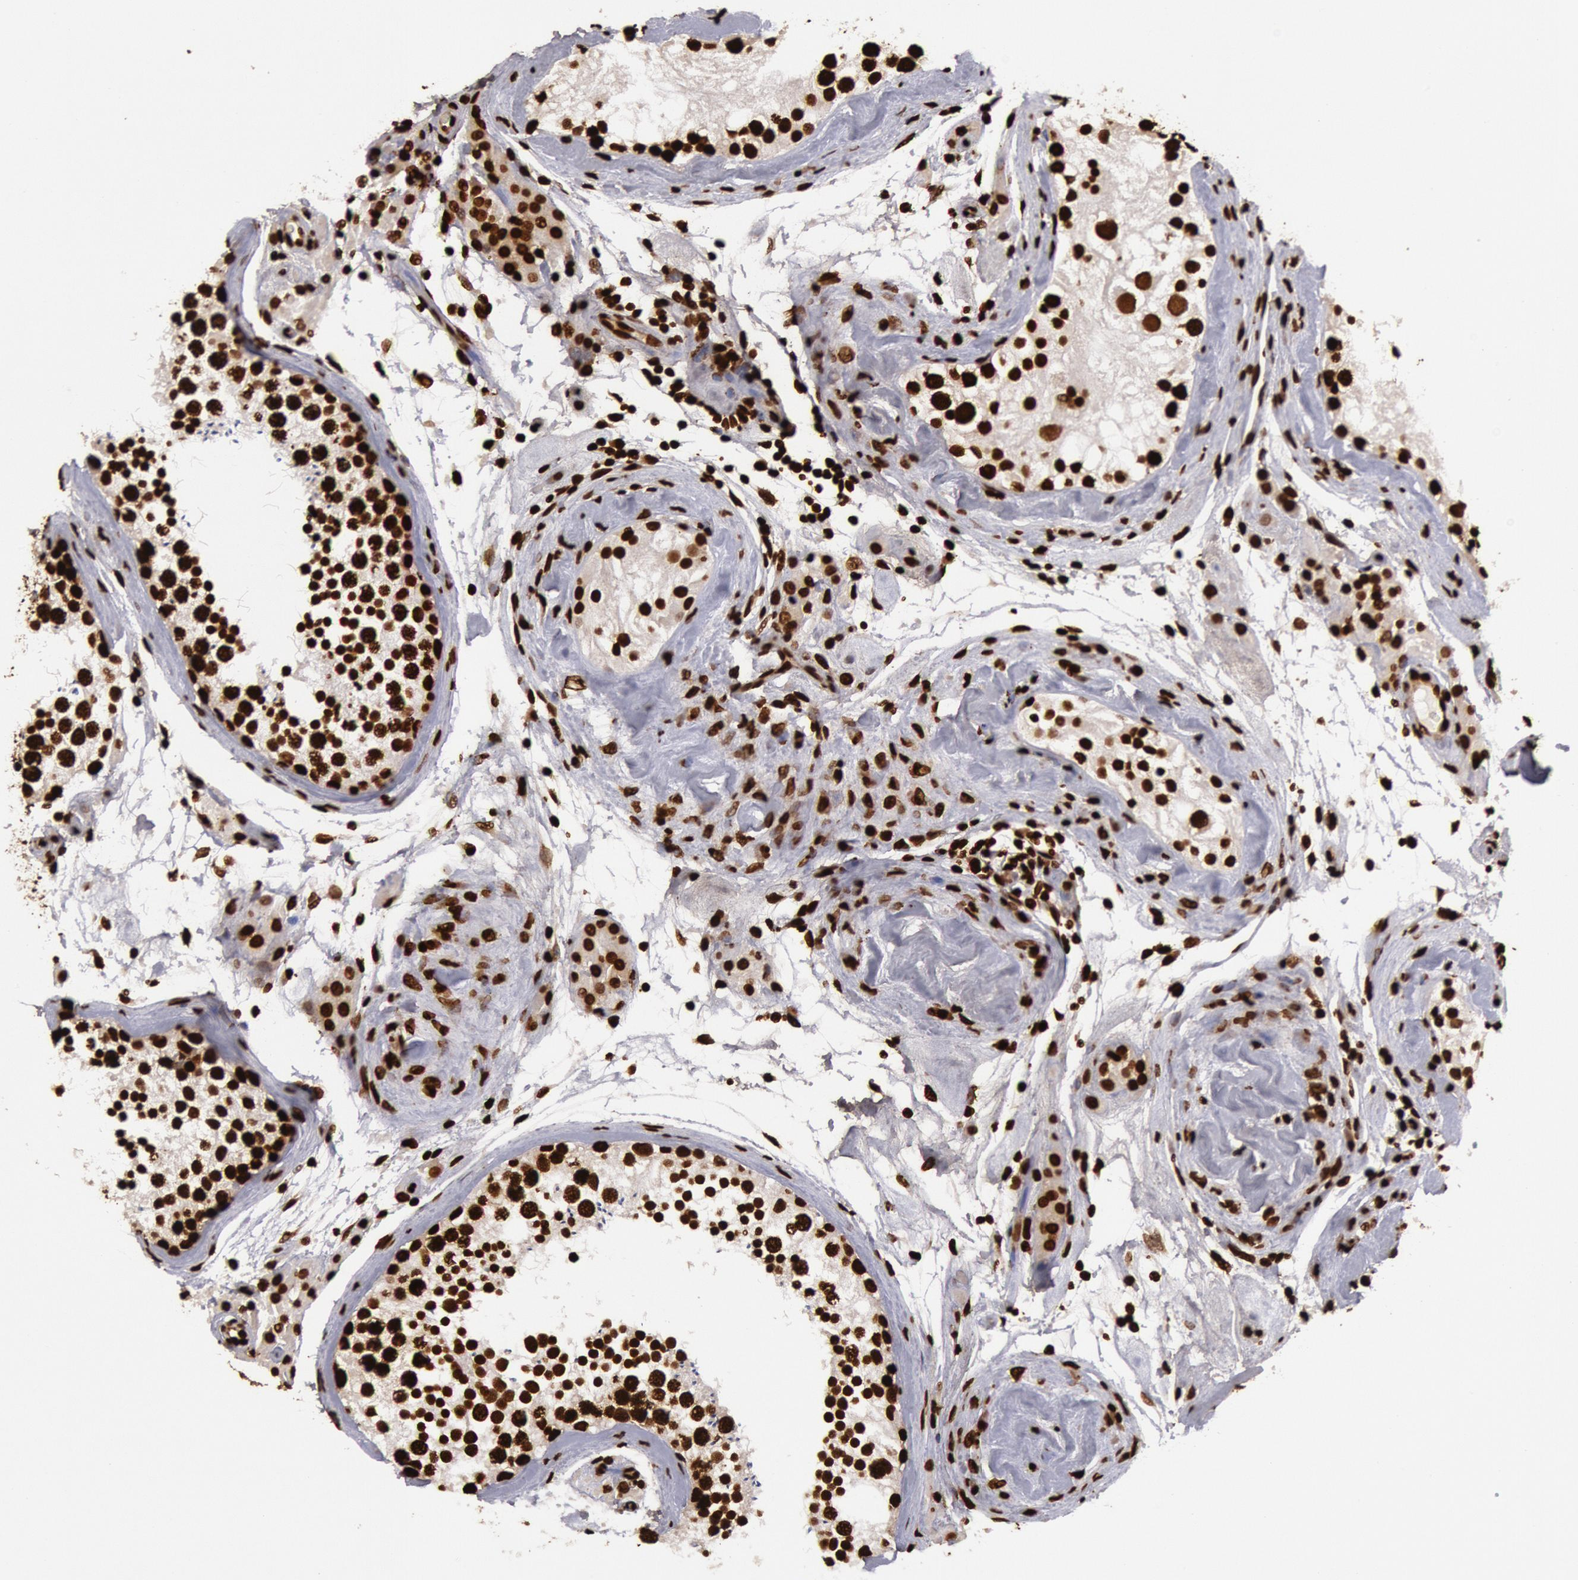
{"staining": {"intensity": "moderate", "quantity": ">75%", "location": "nuclear"}, "tissue": "testis", "cell_type": "Cells in seminiferous ducts", "image_type": "normal", "snomed": [{"axis": "morphology", "description": "Normal tissue, NOS"}, {"axis": "topography", "description": "Testis"}], "caption": "A high-resolution histopathology image shows immunohistochemistry staining of unremarkable testis, which shows moderate nuclear positivity in approximately >75% of cells in seminiferous ducts.", "gene": "H3", "patient": {"sex": "male", "age": 46}}